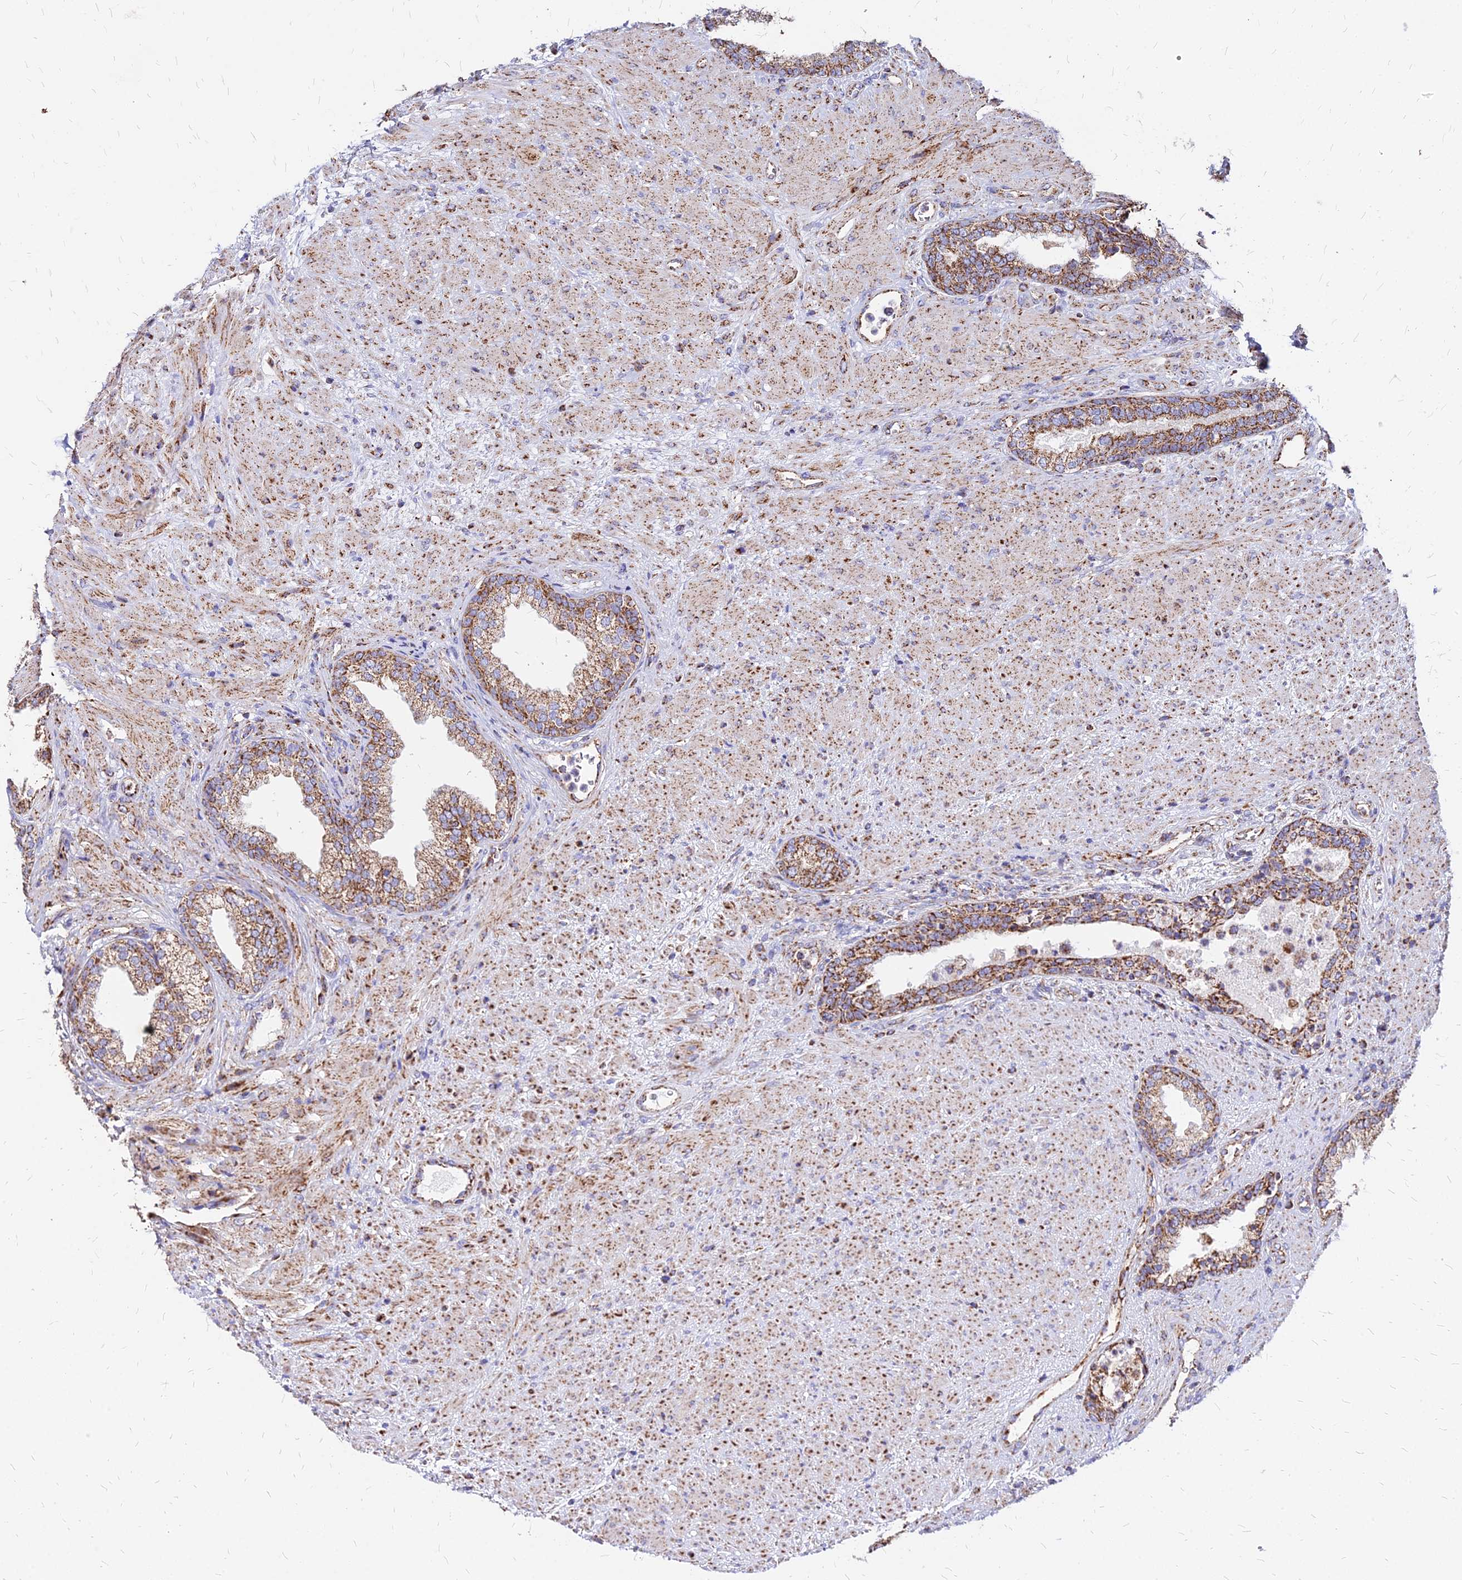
{"staining": {"intensity": "moderate", "quantity": ">75%", "location": "cytoplasmic/membranous"}, "tissue": "prostate", "cell_type": "Glandular cells", "image_type": "normal", "snomed": [{"axis": "morphology", "description": "Normal tissue, NOS"}, {"axis": "topography", "description": "Prostate"}], "caption": "IHC staining of benign prostate, which reveals medium levels of moderate cytoplasmic/membranous staining in about >75% of glandular cells indicating moderate cytoplasmic/membranous protein staining. The staining was performed using DAB (3,3'-diaminobenzidine) (brown) for protein detection and nuclei were counterstained in hematoxylin (blue).", "gene": "DLD", "patient": {"sex": "male", "age": 76}}